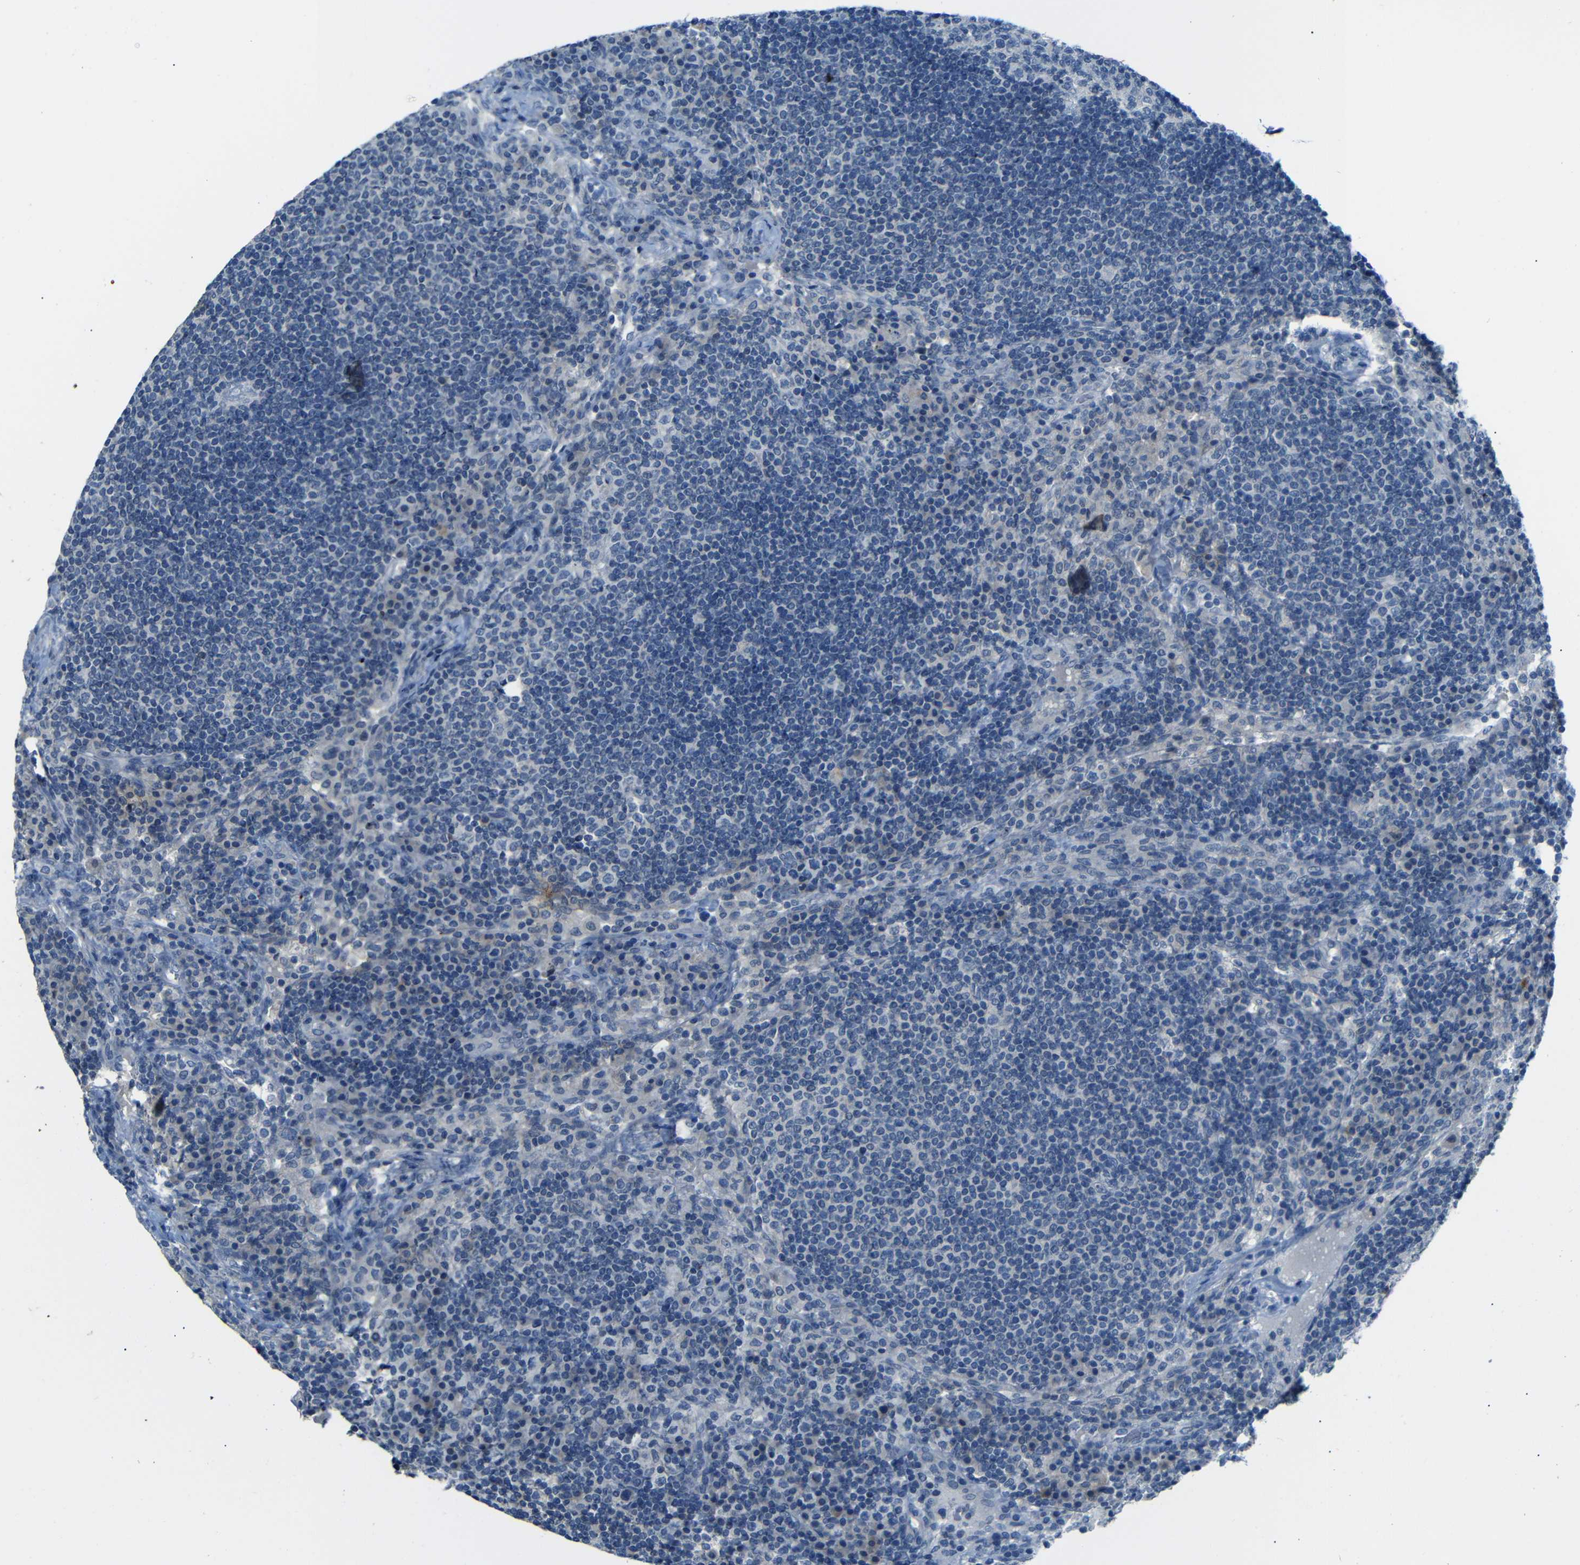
{"staining": {"intensity": "negative", "quantity": "none", "location": "none"}, "tissue": "lymph node", "cell_type": "Germinal center cells", "image_type": "normal", "snomed": [{"axis": "morphology", "description": "Normal tissue, NOS"}, {"axis": "topography", "description": "Lymph node"}], "caption": "An immunohistochemistry (IHC) photomicrograph of unremarkable lymph node is shown. There is no staining in germinal center cells of lymph node. (DAB IHC visualized using brightfield microscopy, high magnification).", "gene": "ANK3", "patient": {"sex": "female", "age": 53}}